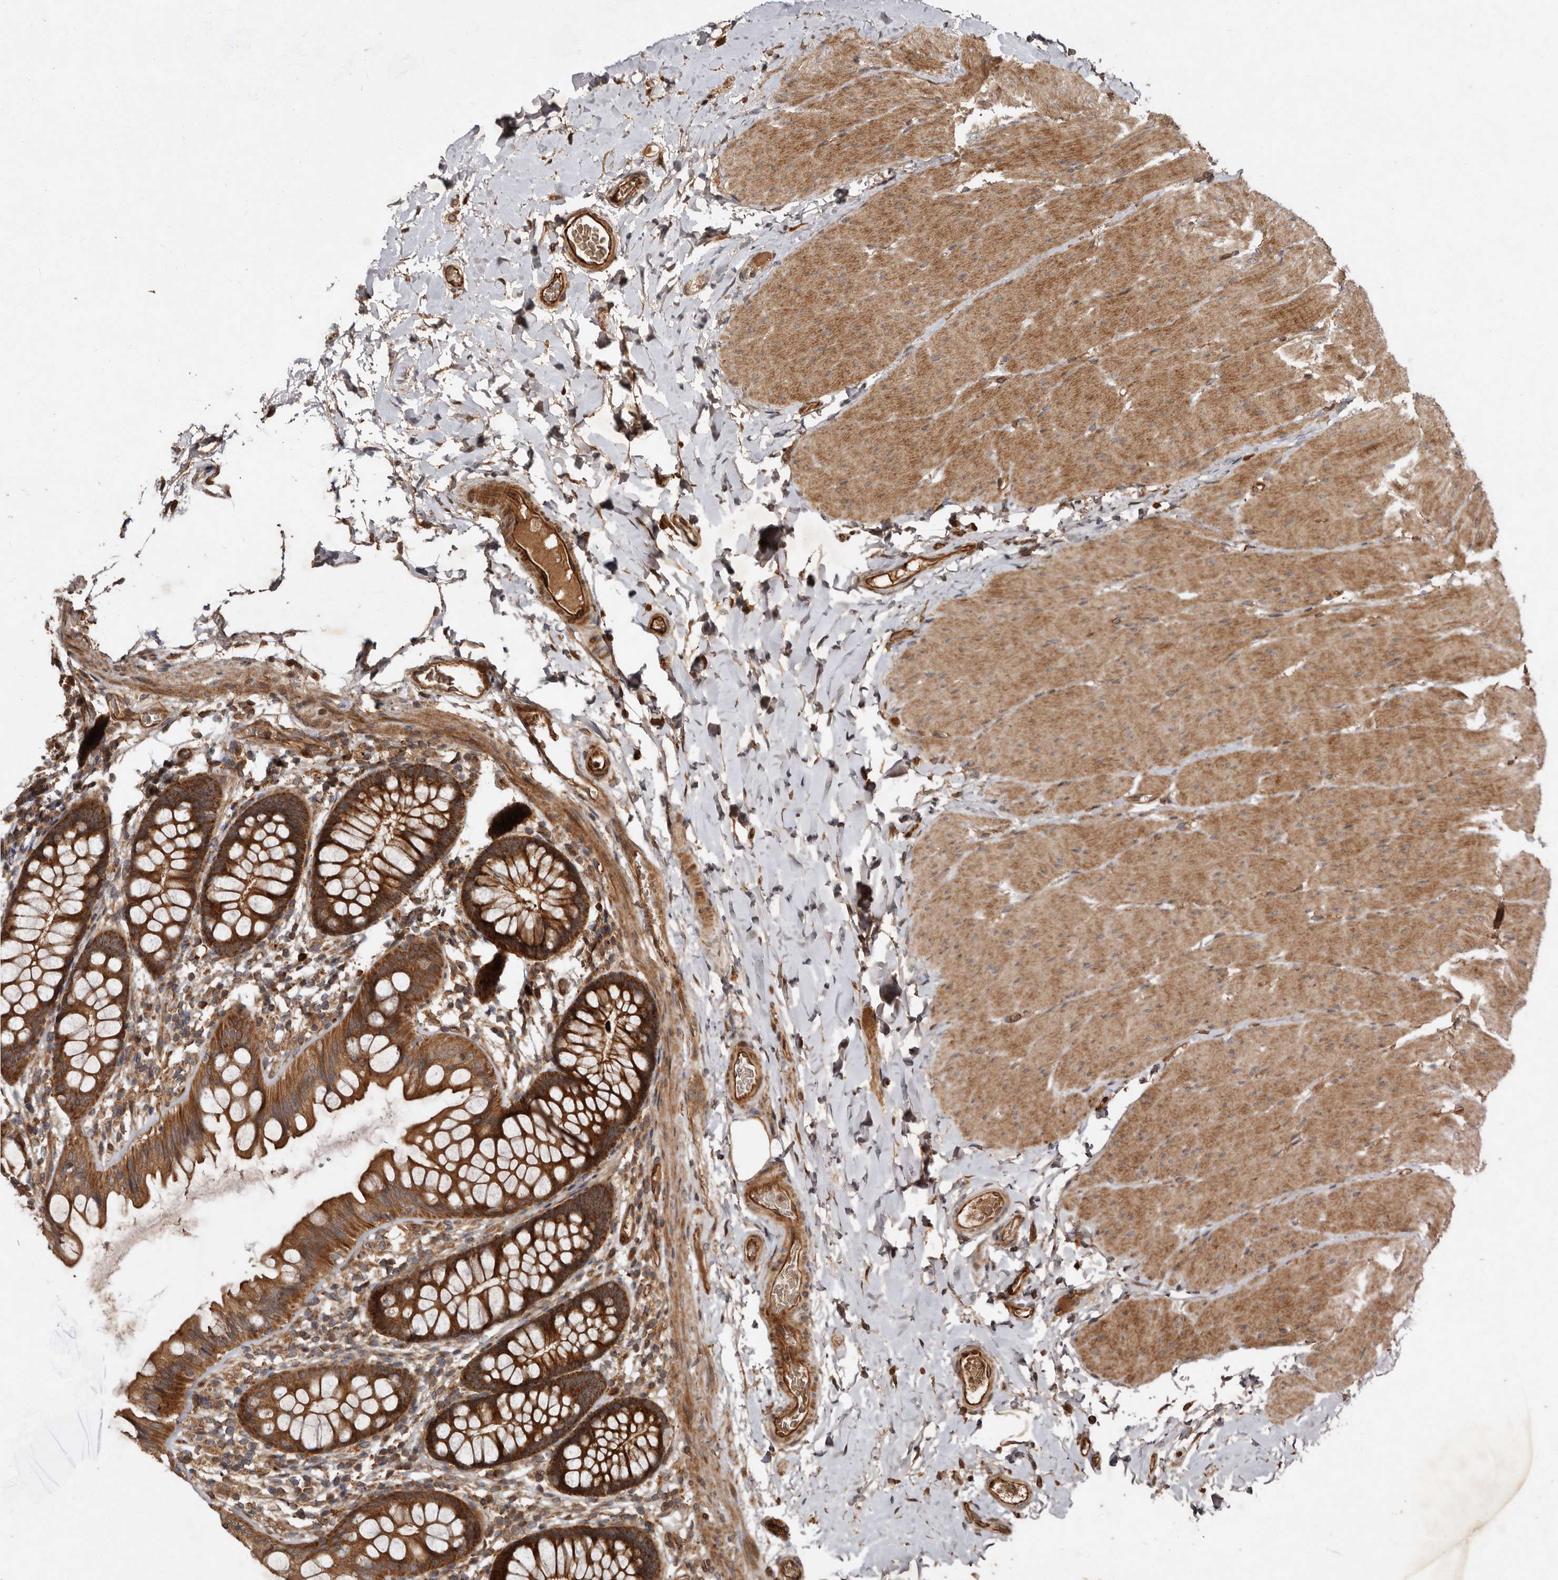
{"staining": {"intensity": "strong", "quantity": ">75%", "location": "cytoplasmic/membranous"}, "tissue": "colon", "cell_type": "Endothelial cells", "image_type": "normal", "snomed": [{"axis": "morphology", "description": "Normal tissue, NOS"}, {"axis": "topography", "description": "Colon"}], "caption": "Strong cytoplasmic/membranous expression is present in about >75% of endothelial cells in unremarkable colon. The staining was performed using DAB, with brown indicating positive protein expression. Nuclei are stained blue with hematoxylin.", "gene": "STK36", "patient": {"sex": "female", "age": 62}}